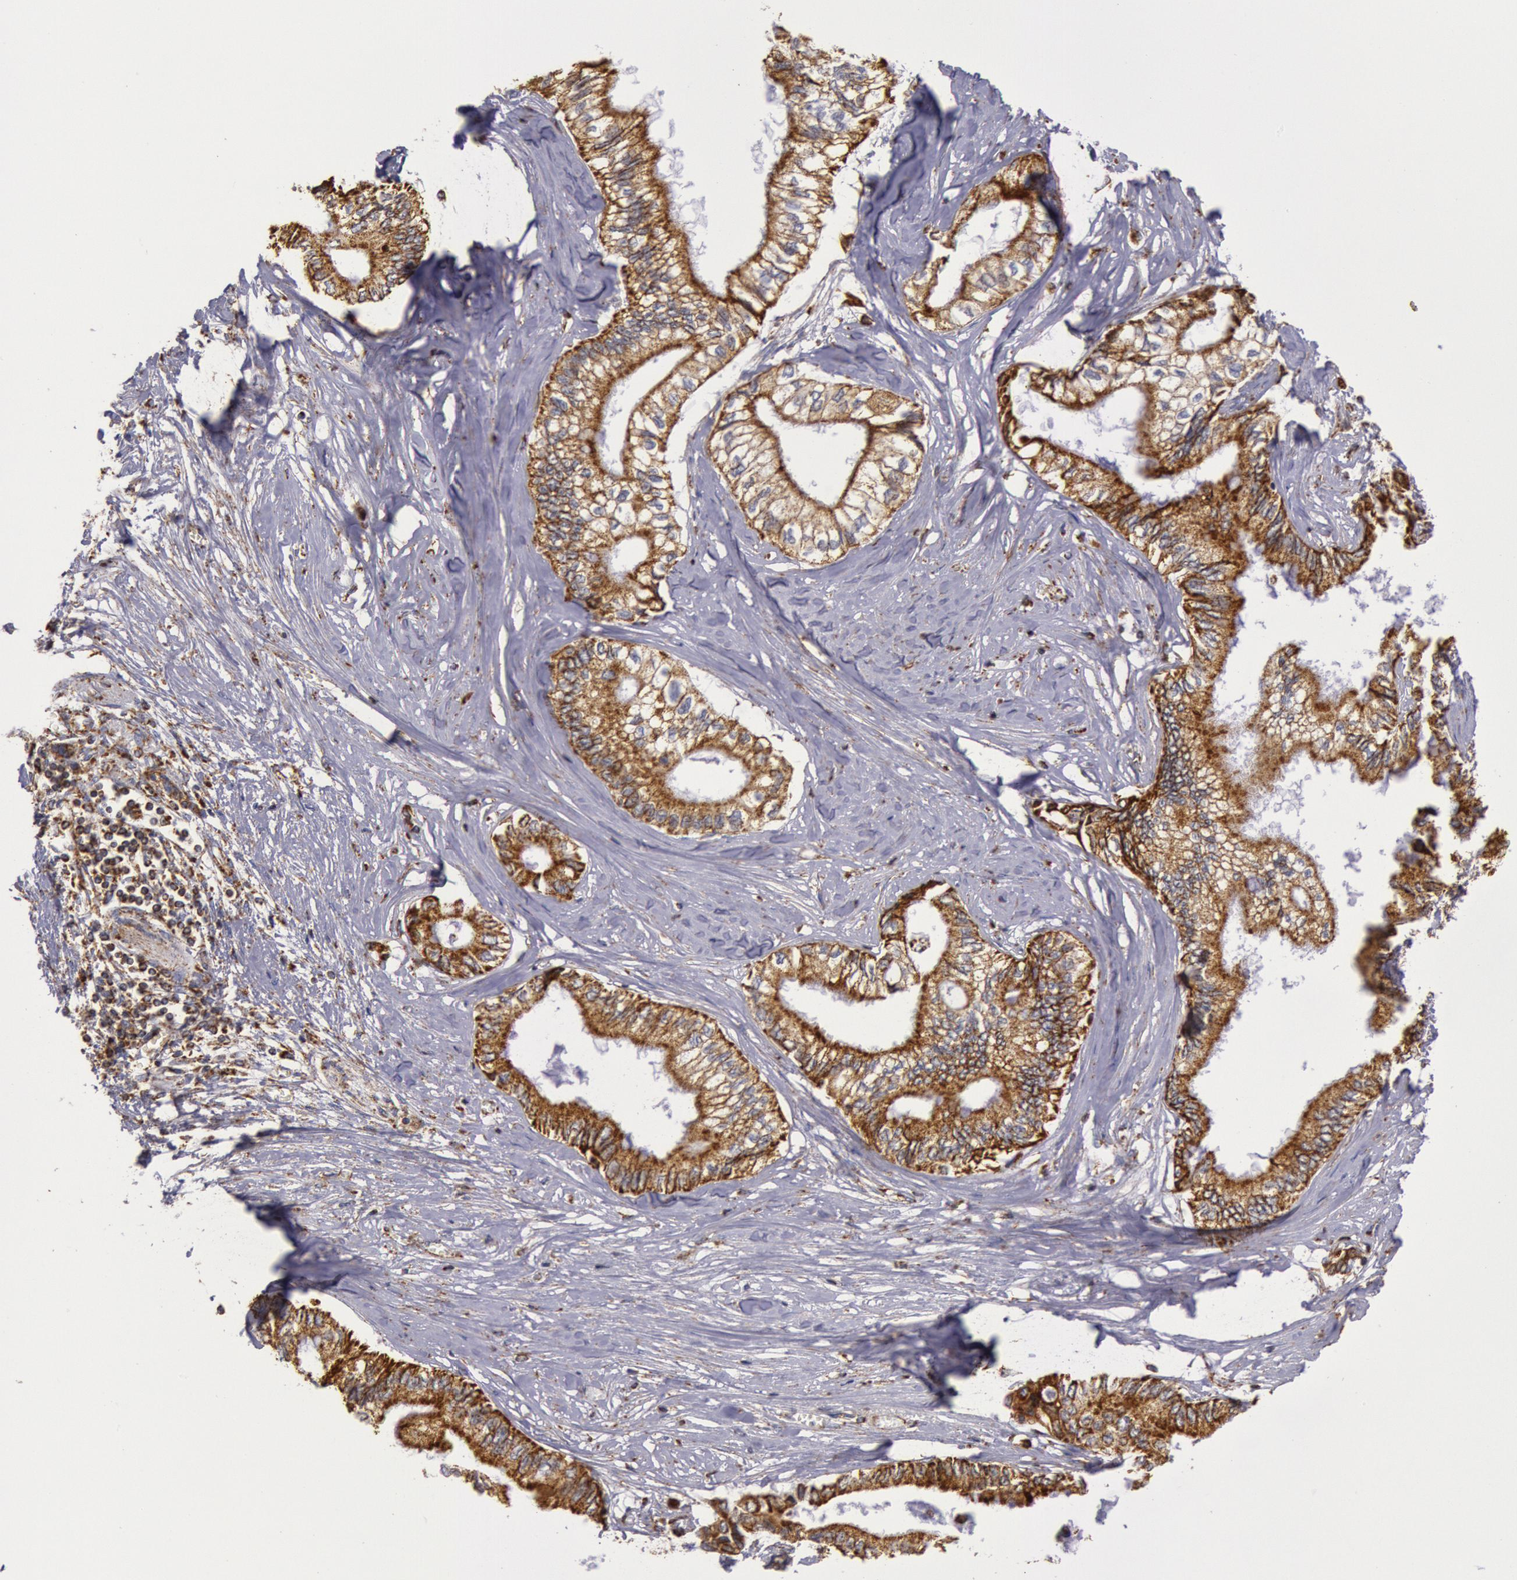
{"staining": {"intensity": "moderate", "quantity": ">75%", "location": "cytoplasmic/membranous"}, "tissue": "pancreatic cancer", "cell_type": "Tumor cells", "image_type": "cancer", "snomed": [{"axis": "morphology", "description": "Adenocarcinoma, NOS"}, {"axis": "topography", "description": "Pancreas"}], "caption": "IHC photomicrograph of human pancreatic adenocarcinoma stained for a protein (brown), which exhibits medium levels of moderate cytoplasmic/membranous expression in approximately >75% of tumor cells.", "gene": "CYC1", "patient": {"sex": "female", "age": 66}}